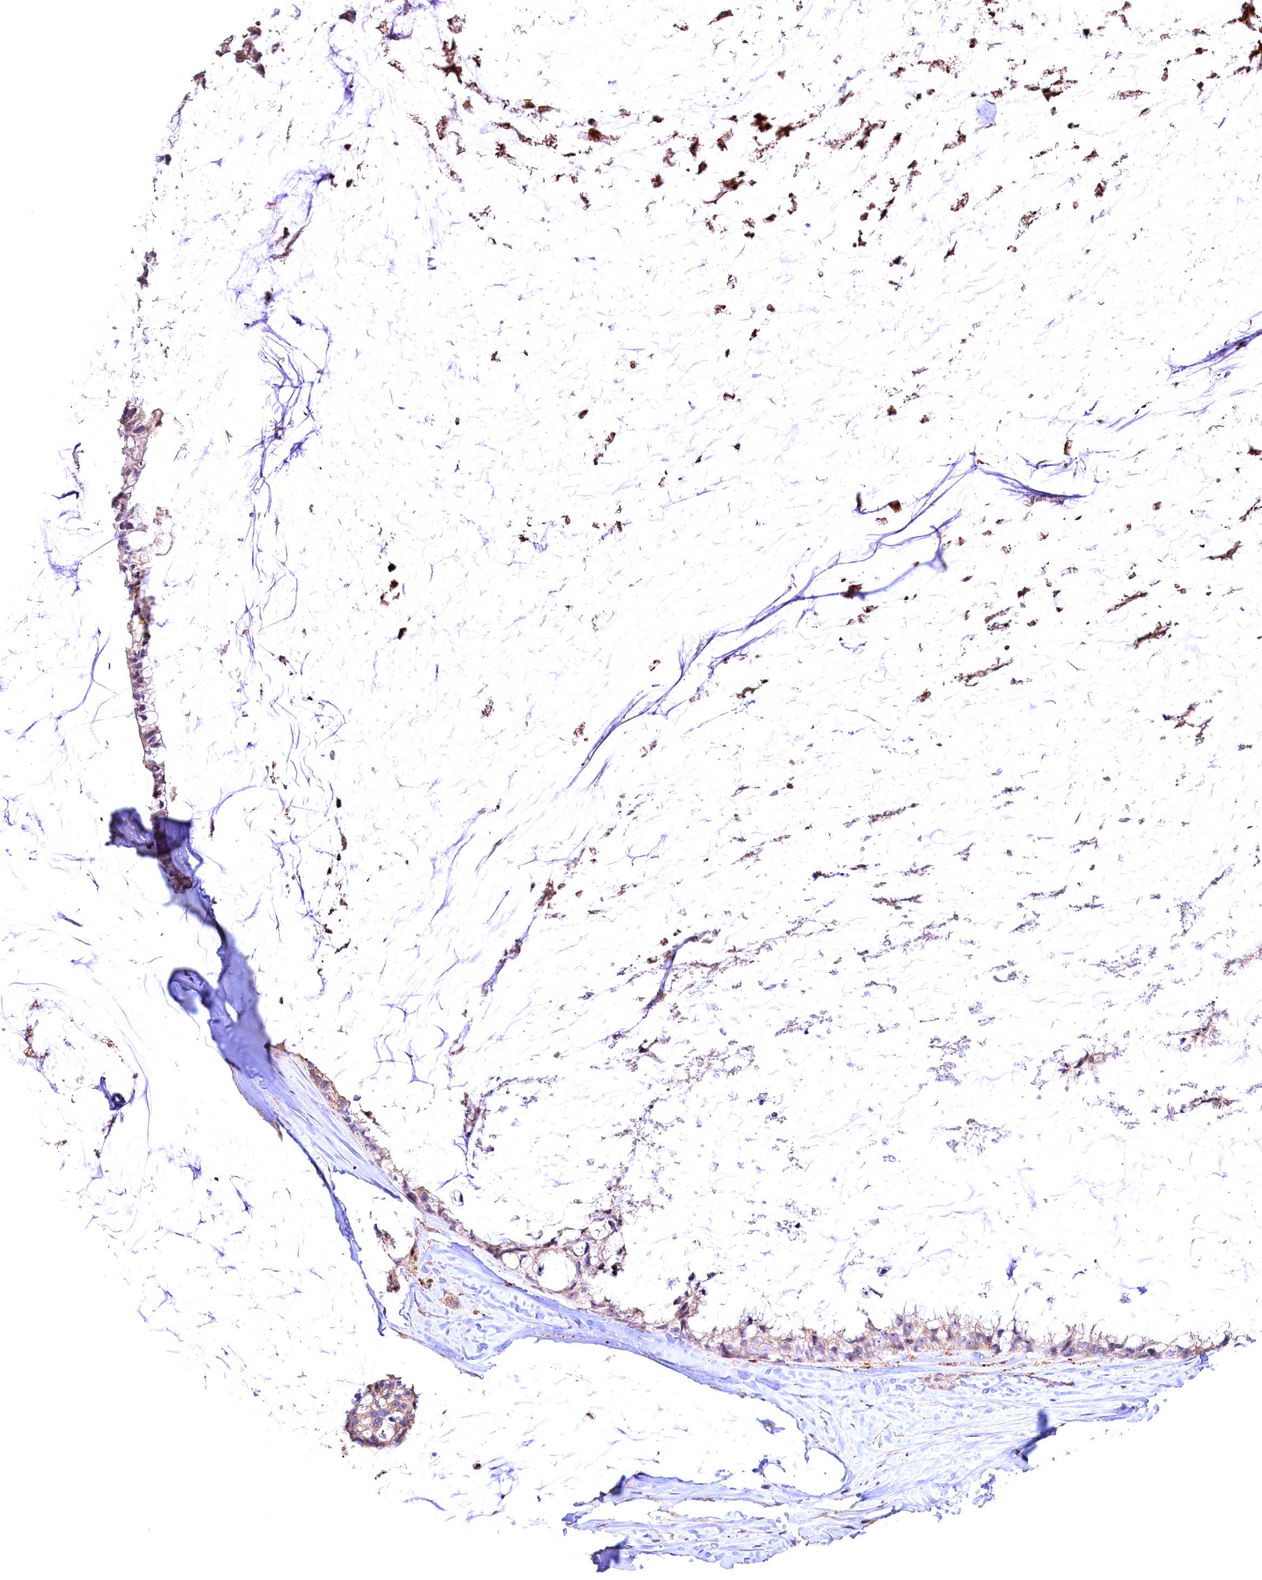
{"staining": {"intensity": "weak", "quantity": ">75%", "location": "cytoplasmic/membranous"}, "tissue": "ovarian cancer", "cell_type": "Tumor cells", "image_type": "cancer", "snomed": [{"axis": "morphology", "description": "Cystadenocarcinoma, mucinous, NOS"}, {"axis": "topography", "description": "Ovary"}], "caption": "Tumor cells exhibit weak cytoplasmic/membranous staining in about >75% of cells in ovarian mucinous cystadenocarcinoma. (brown staining indicates protein expression, while blue staining denotes nuclei).", "gene": "FUZ", "patient": {"sex": "female", "age": 39}}